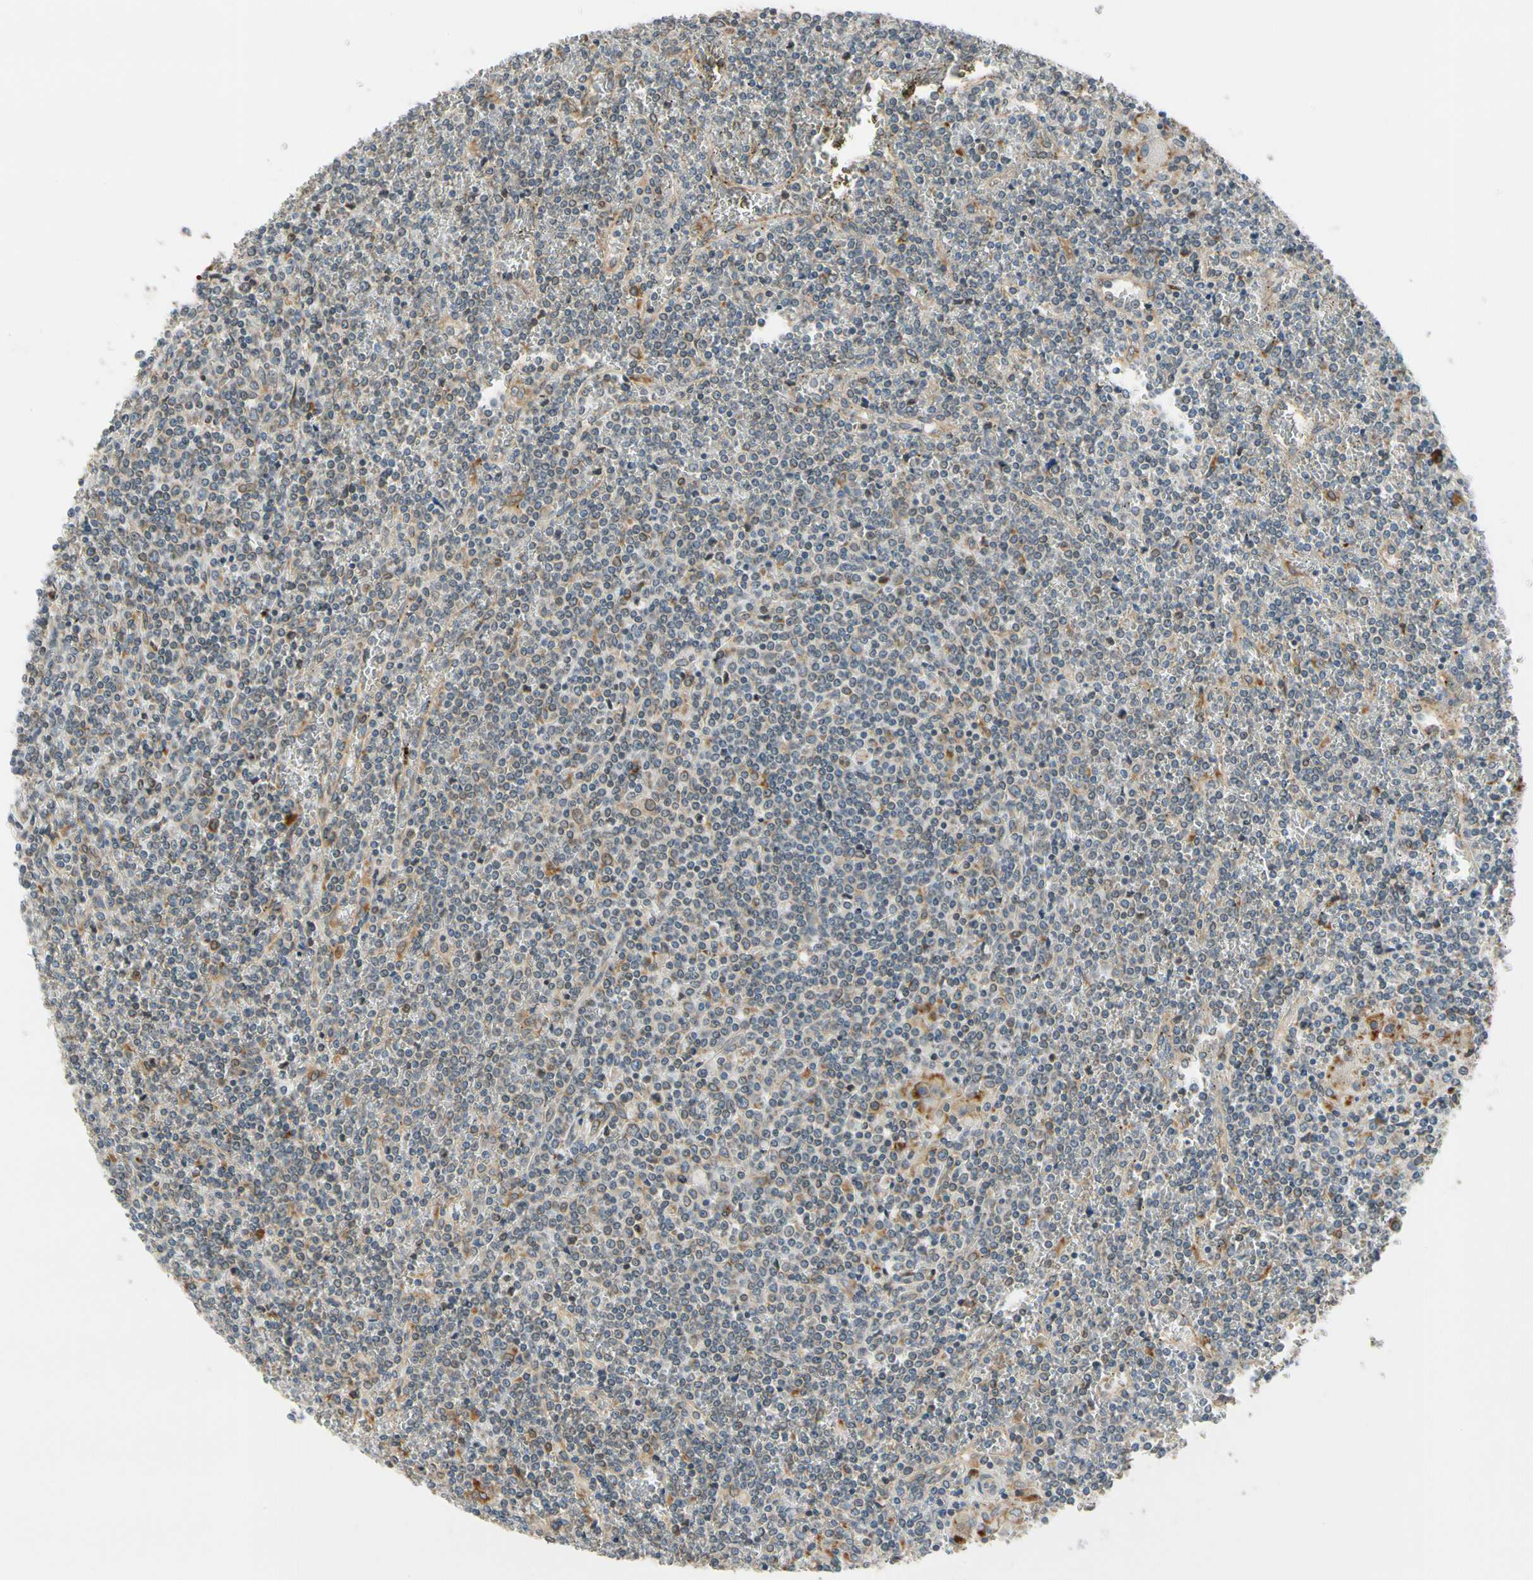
{"staining": {"intensity": "negative", "quantity": "none", "location": "none"}, "tissue": "lymphoma", "cell_type": "Tumor cells", "image_type": "cancer", "snomed": [{"axis": "morphology", "description": "Malignant lymphoma, non-Hodgkin's type, Low grade"}, {"axis": "topography", "description": "Spleen"}], "caption": "Human low-grade malignant lymphoma, non-Hodgkin's type stained for a protein using IHC shows no positivity in tumor cells.", "gene": "RPN2", "patient": {"sex": "female", "age": 19}}